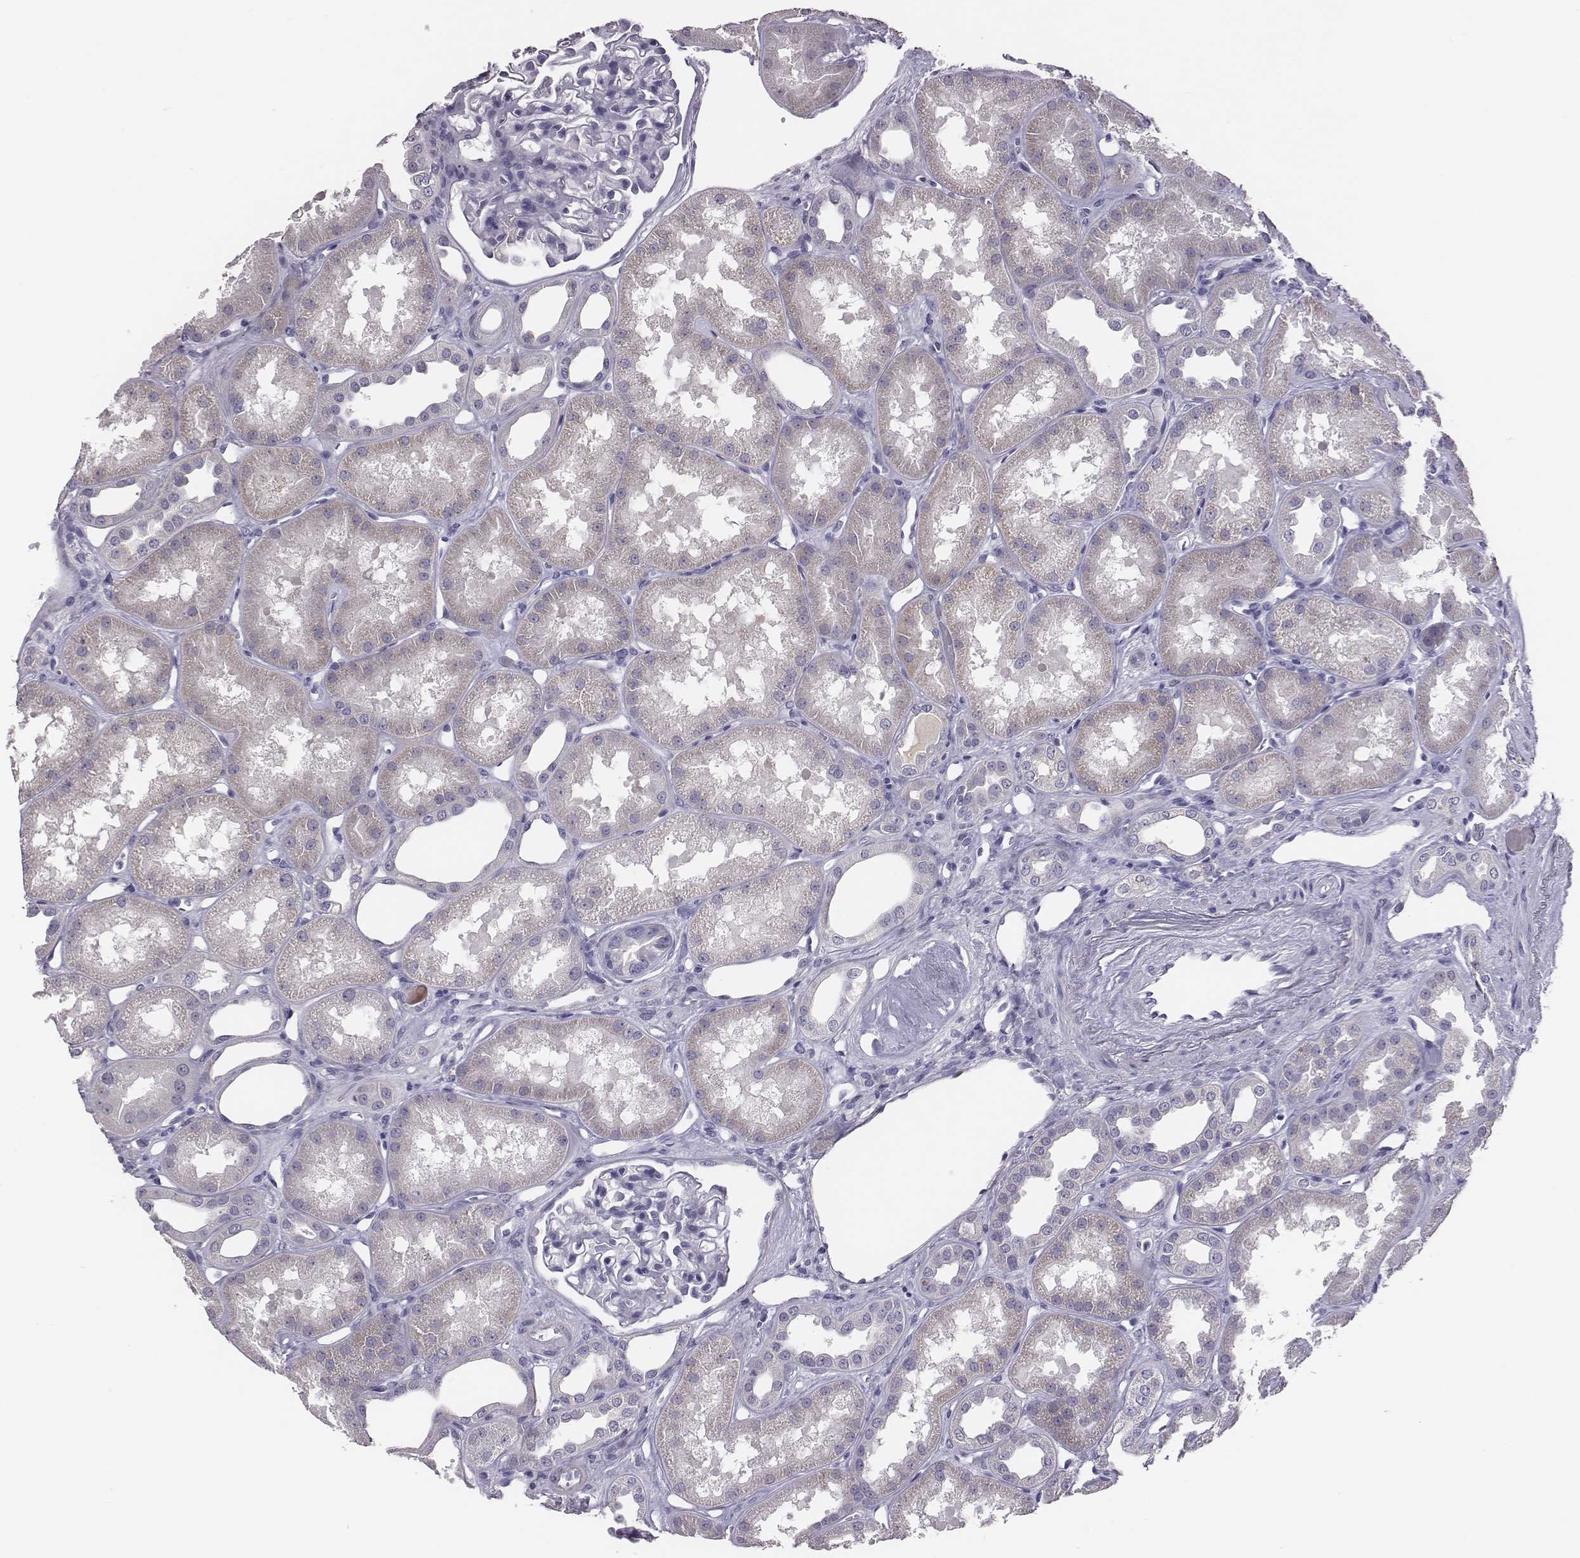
{"staining": {"intensity": "negative", "quantity": "none", "location": "none"}, "tissue": "kidney", "cell_type": "Cells in glomeruli", "image_type": "normal", "snomed": [{"axis": "morphology", "description": "Normal tissue, NOS"}, {"axis": "topography", "description": "Kidney"}], "caption": "An immunohistochemistry (IHC) micrograph of benign kidney is shown. There is no staining in cells in glomeruli of kidney. The staining is performed using DAB brown chromogen with nuclei counter-stained in using hematoxylin.", "gene": "EN1", "patient": {"sex": "male", "age": 61}}